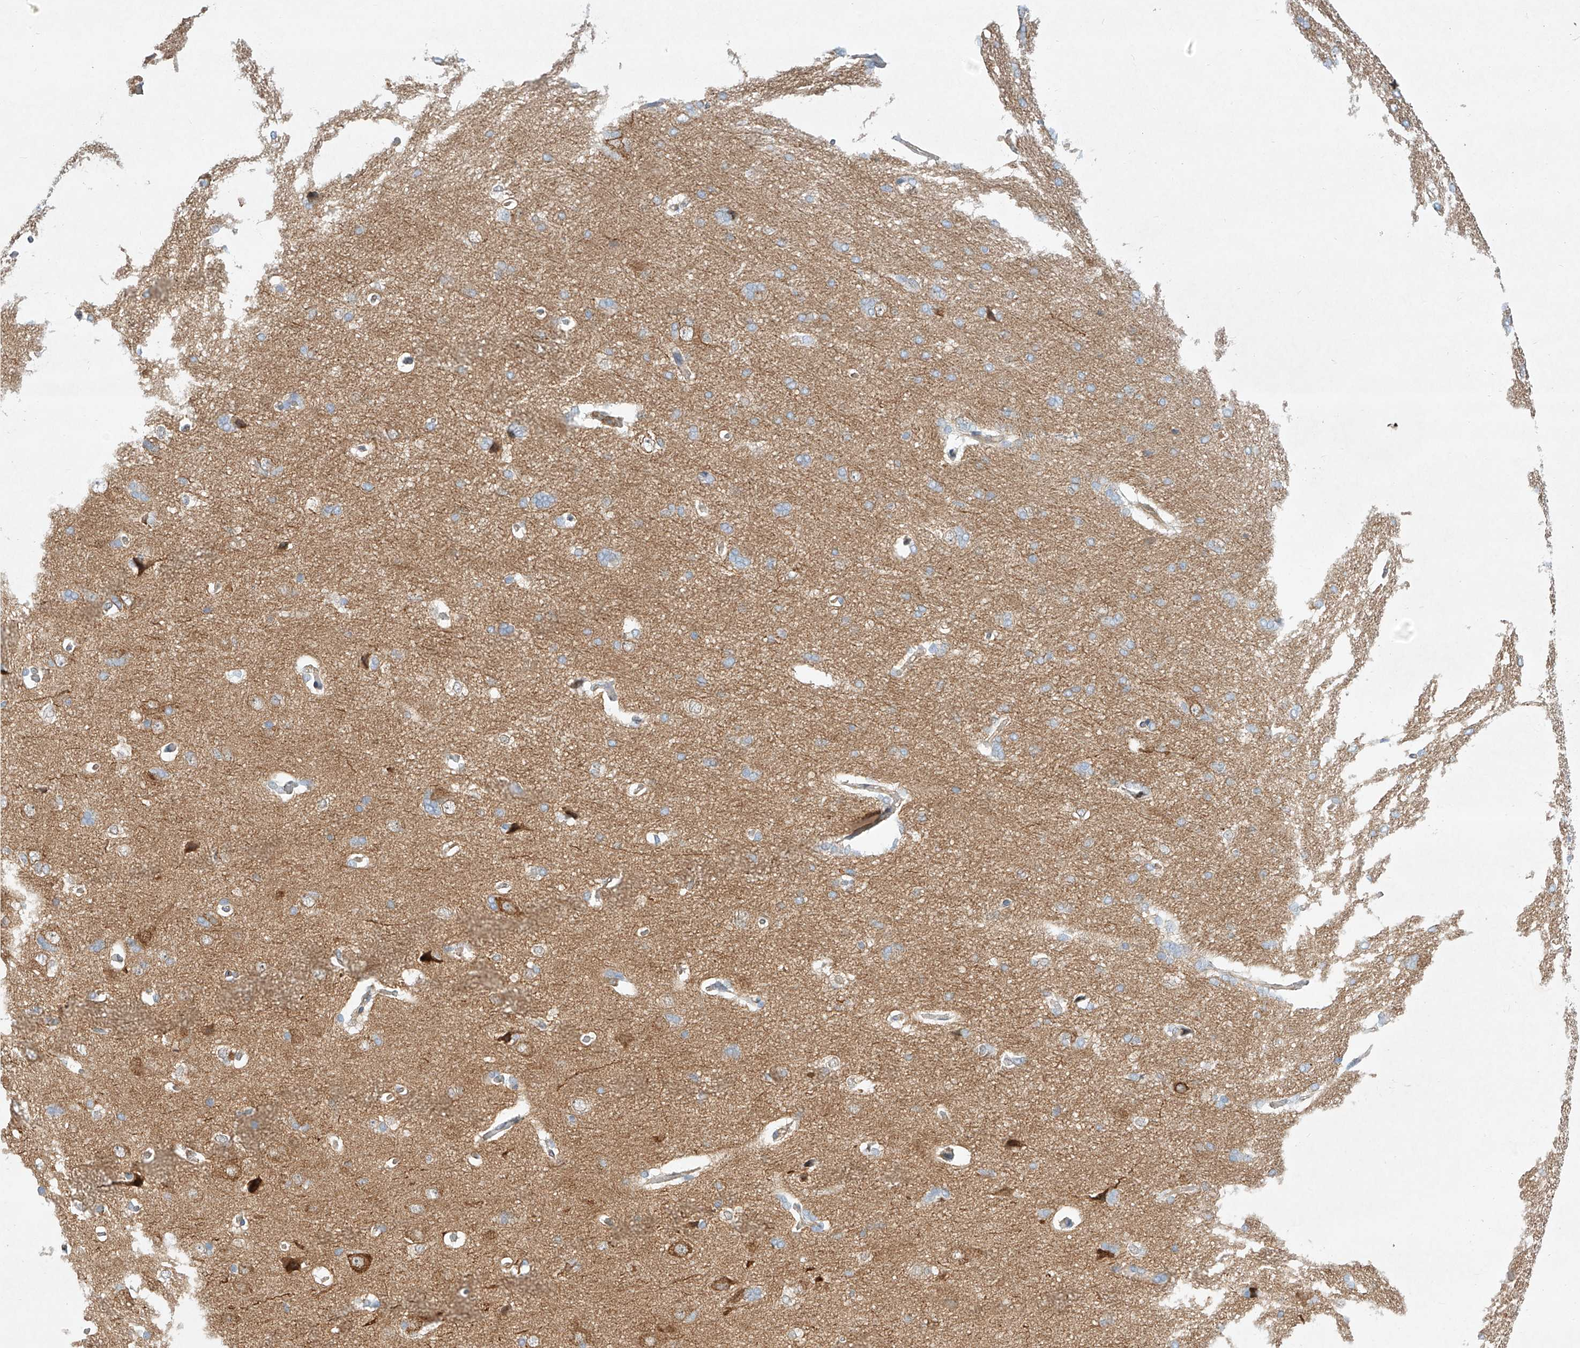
{"staining": {"intensity": "negative", "quantity": "none", "location": "none"}, "tissue": "cerebral cortex", "cell_type": "Endothelial cells", "image_type": "normal", "snomed": [{"axis": "morphology", "description": "Normal tissue, NOS"}, {"axis": "topography", "description": "Cerebral cortex"}], "caption": "The immunohistochemistry (IHC) micrograph has no significant expression in endothelial cells of cerebral cortex. The staining is performed using DAB (3,3'-diaminobenzidine) brown chromogen with nuclei counter-stained in using hematoxylin.", "gene": "REEP2", "patient": {"sex": "male", "age": 62}}